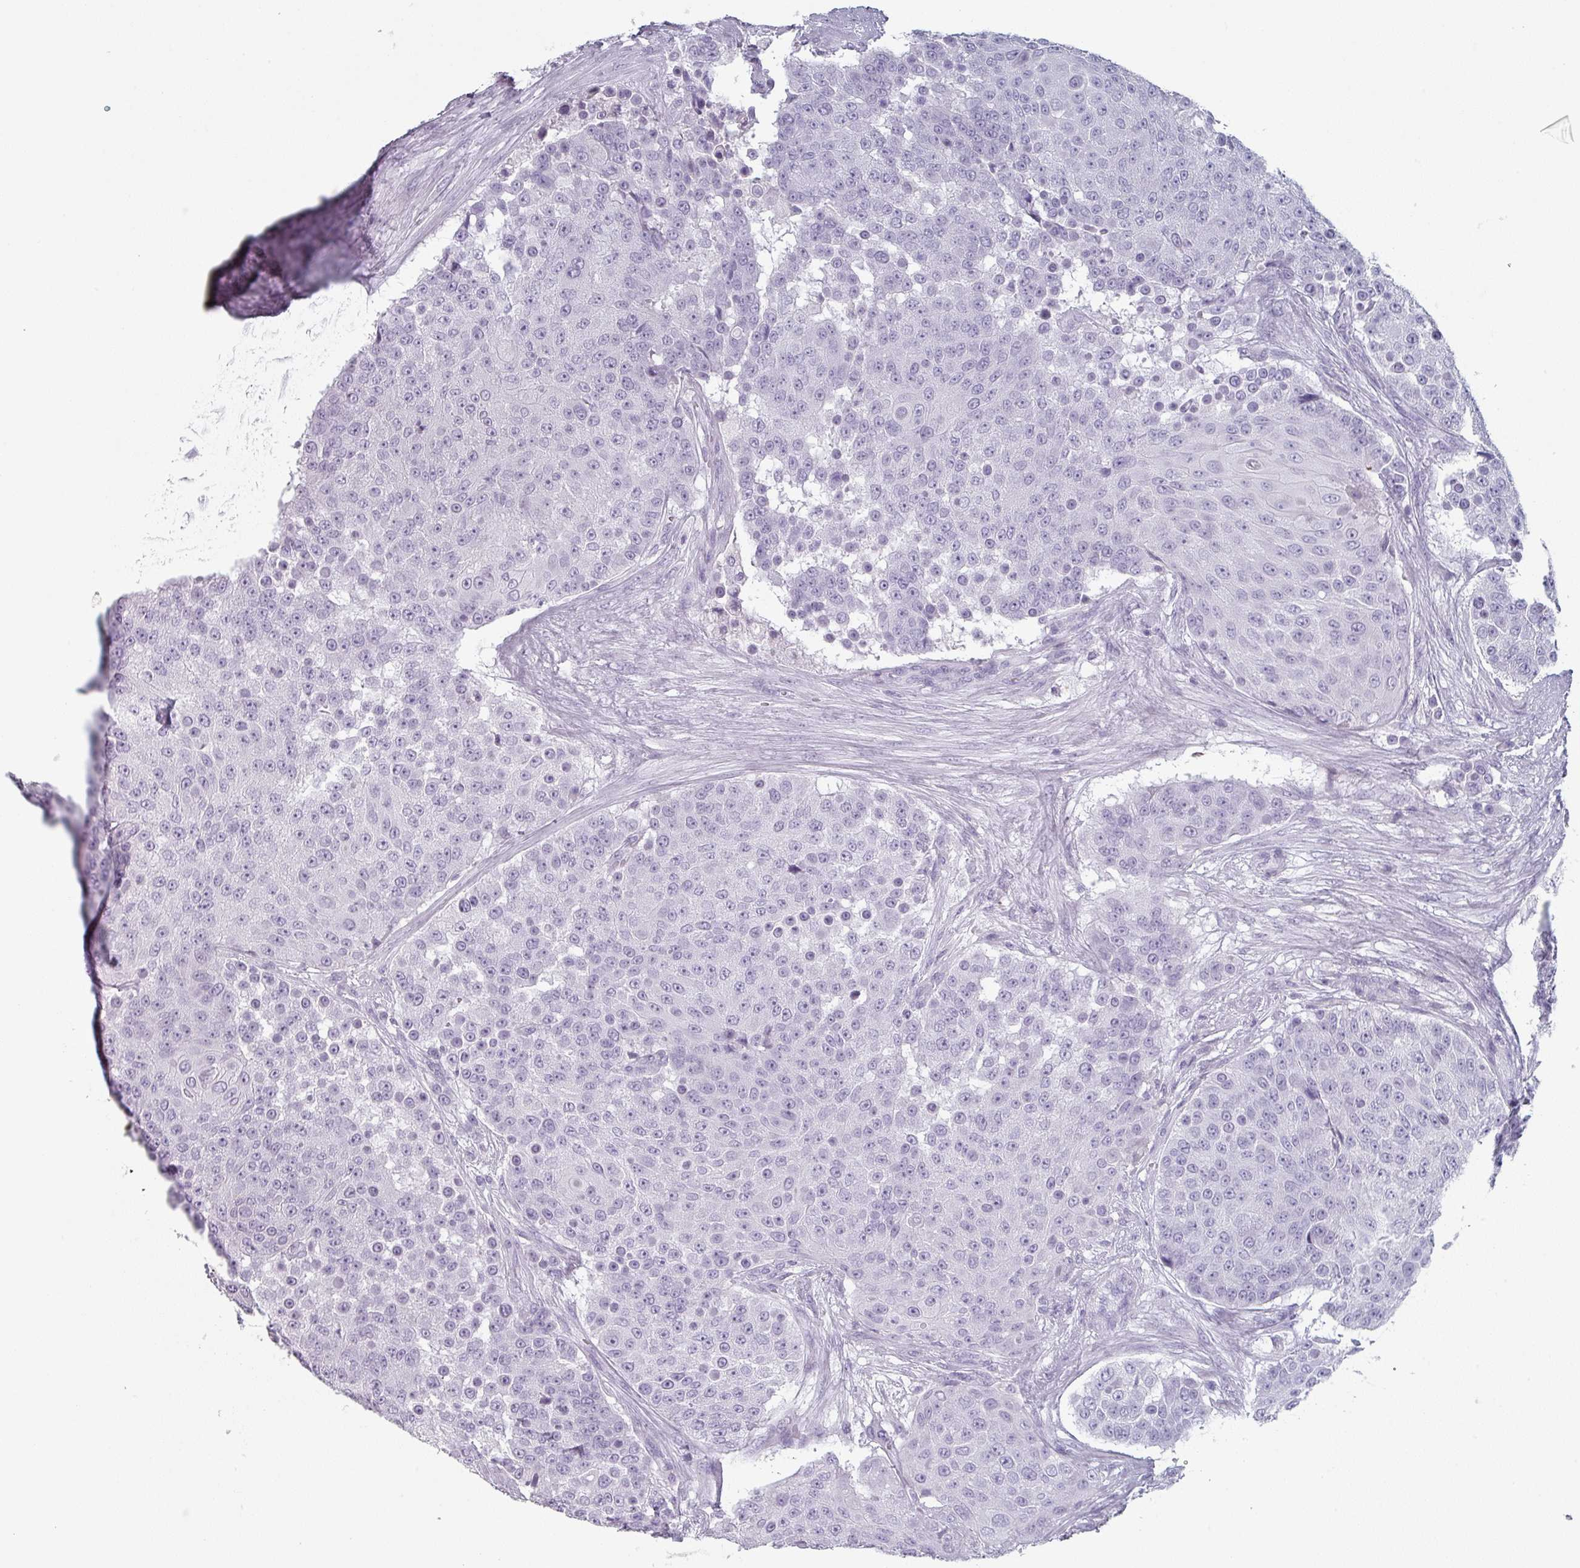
{"staining": {"intensity": "negative", "quantity": "none", "location": "none"}, "tissue": "urothelial cancer", "cell_type": "Tumor cells", "image_type": "cancer", "snomed": [{"axis": "morphology", "description": "Urothelial carcinoma, High grade"}, {"axis": "topography", "description": "Urinary bladder"}], "caption": "Urothelial carcinoma (high-grade) stained for a protein using immunohistochemistry (IHC) reveals no staining tumor cells.", "gene": "SLC35G2", "patient": {"sex": "female", "age": 63}}